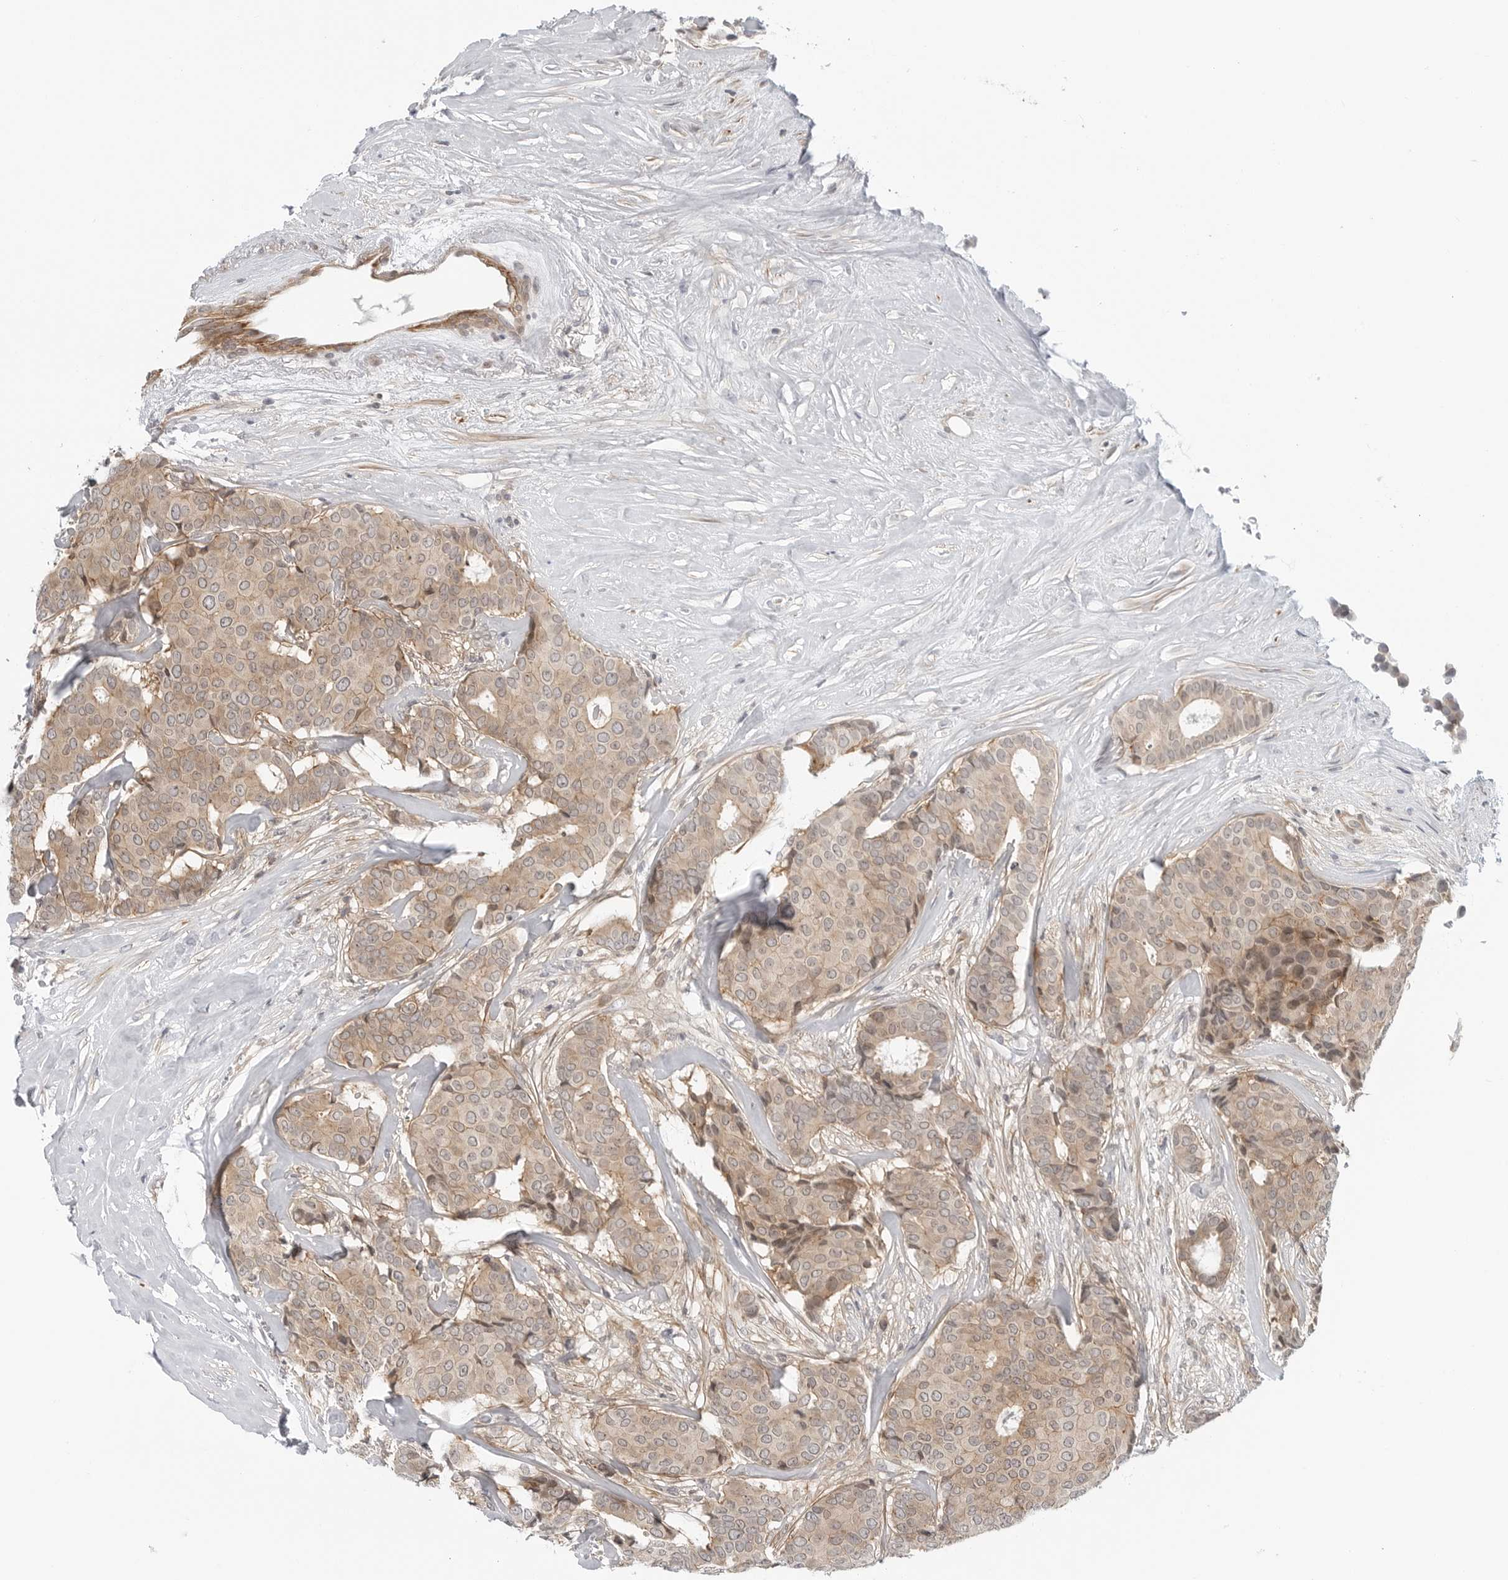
{"staining": {"intensity": "weak", "quantity": ">75%", "location": "cytoplasmic/membranous"}, "tissue": "breast cancer", "cell_type": "Tumor cells", "image_type": "cancer", "snomed": [{"axis": "morphology", "description": "Duct carcinoma"}, {"axis": "topography", "description": "Breast"}], "caption": "A brown stain shows weak cytoplasmic/membranous expression of a protein in human breast invasive ductal carcinoma tumor cells.", "gene": "STXBP3", "patient": {"sex": "female", "age": 75}}